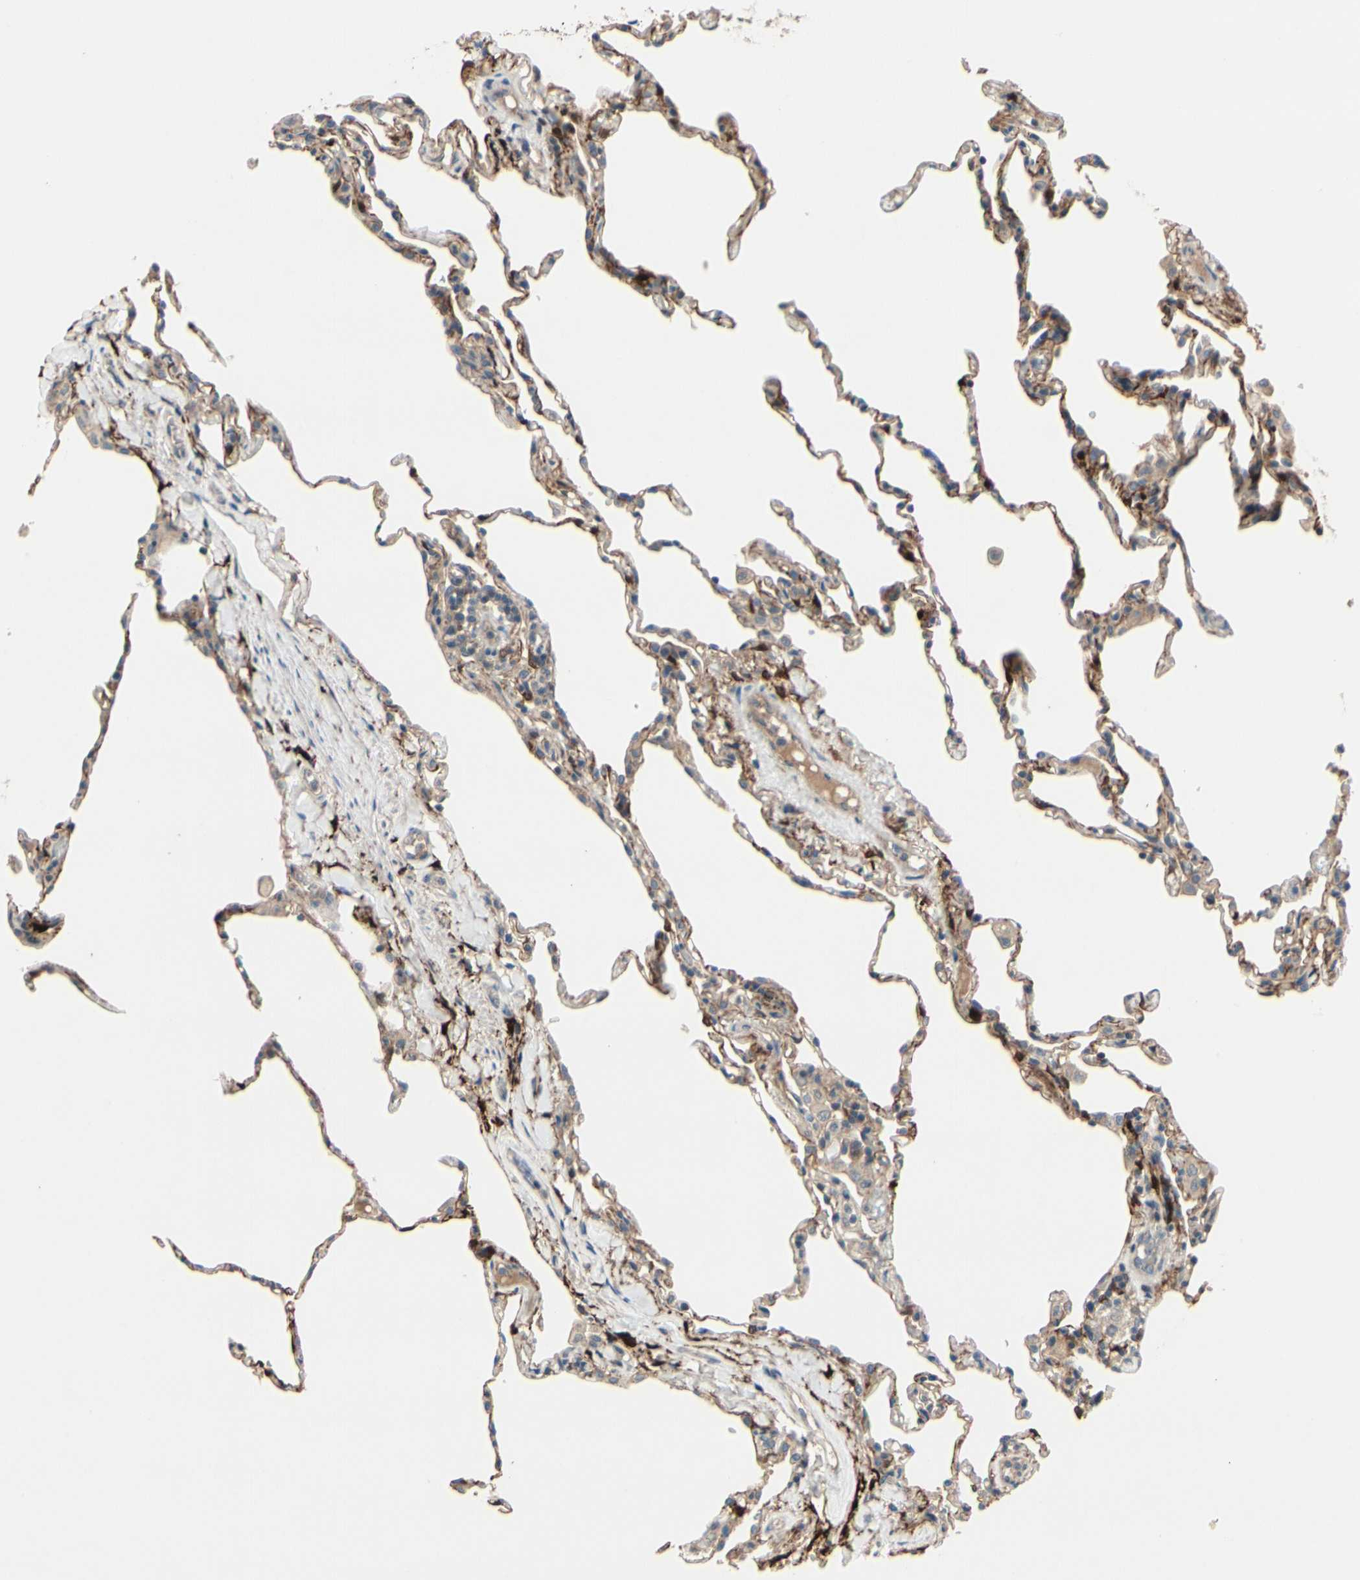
{"staining": {"intensity": "moderate", "quantity": ">75%", "location": "cytoplasmic/membranous"}, "tissue": "lung", "cell_type": "Alveolar cells", "image_type": "normal", "snomed": [{"axis": "morphology", "description": "Normal tissue, NOS"}, {"axis": "topography", "description": "Lung"}], "caption": "The immunohistochemical stain highlights moderate cytoplasmic/membranous staining in alveolar cells of benign lung. The protein is stained brown, and the nuclei are stained in blue (DAB IHC with brightfield microscopy, high magnification).", "gene": "ICAM5", "patient": {"sex": "male", "age": 59}}